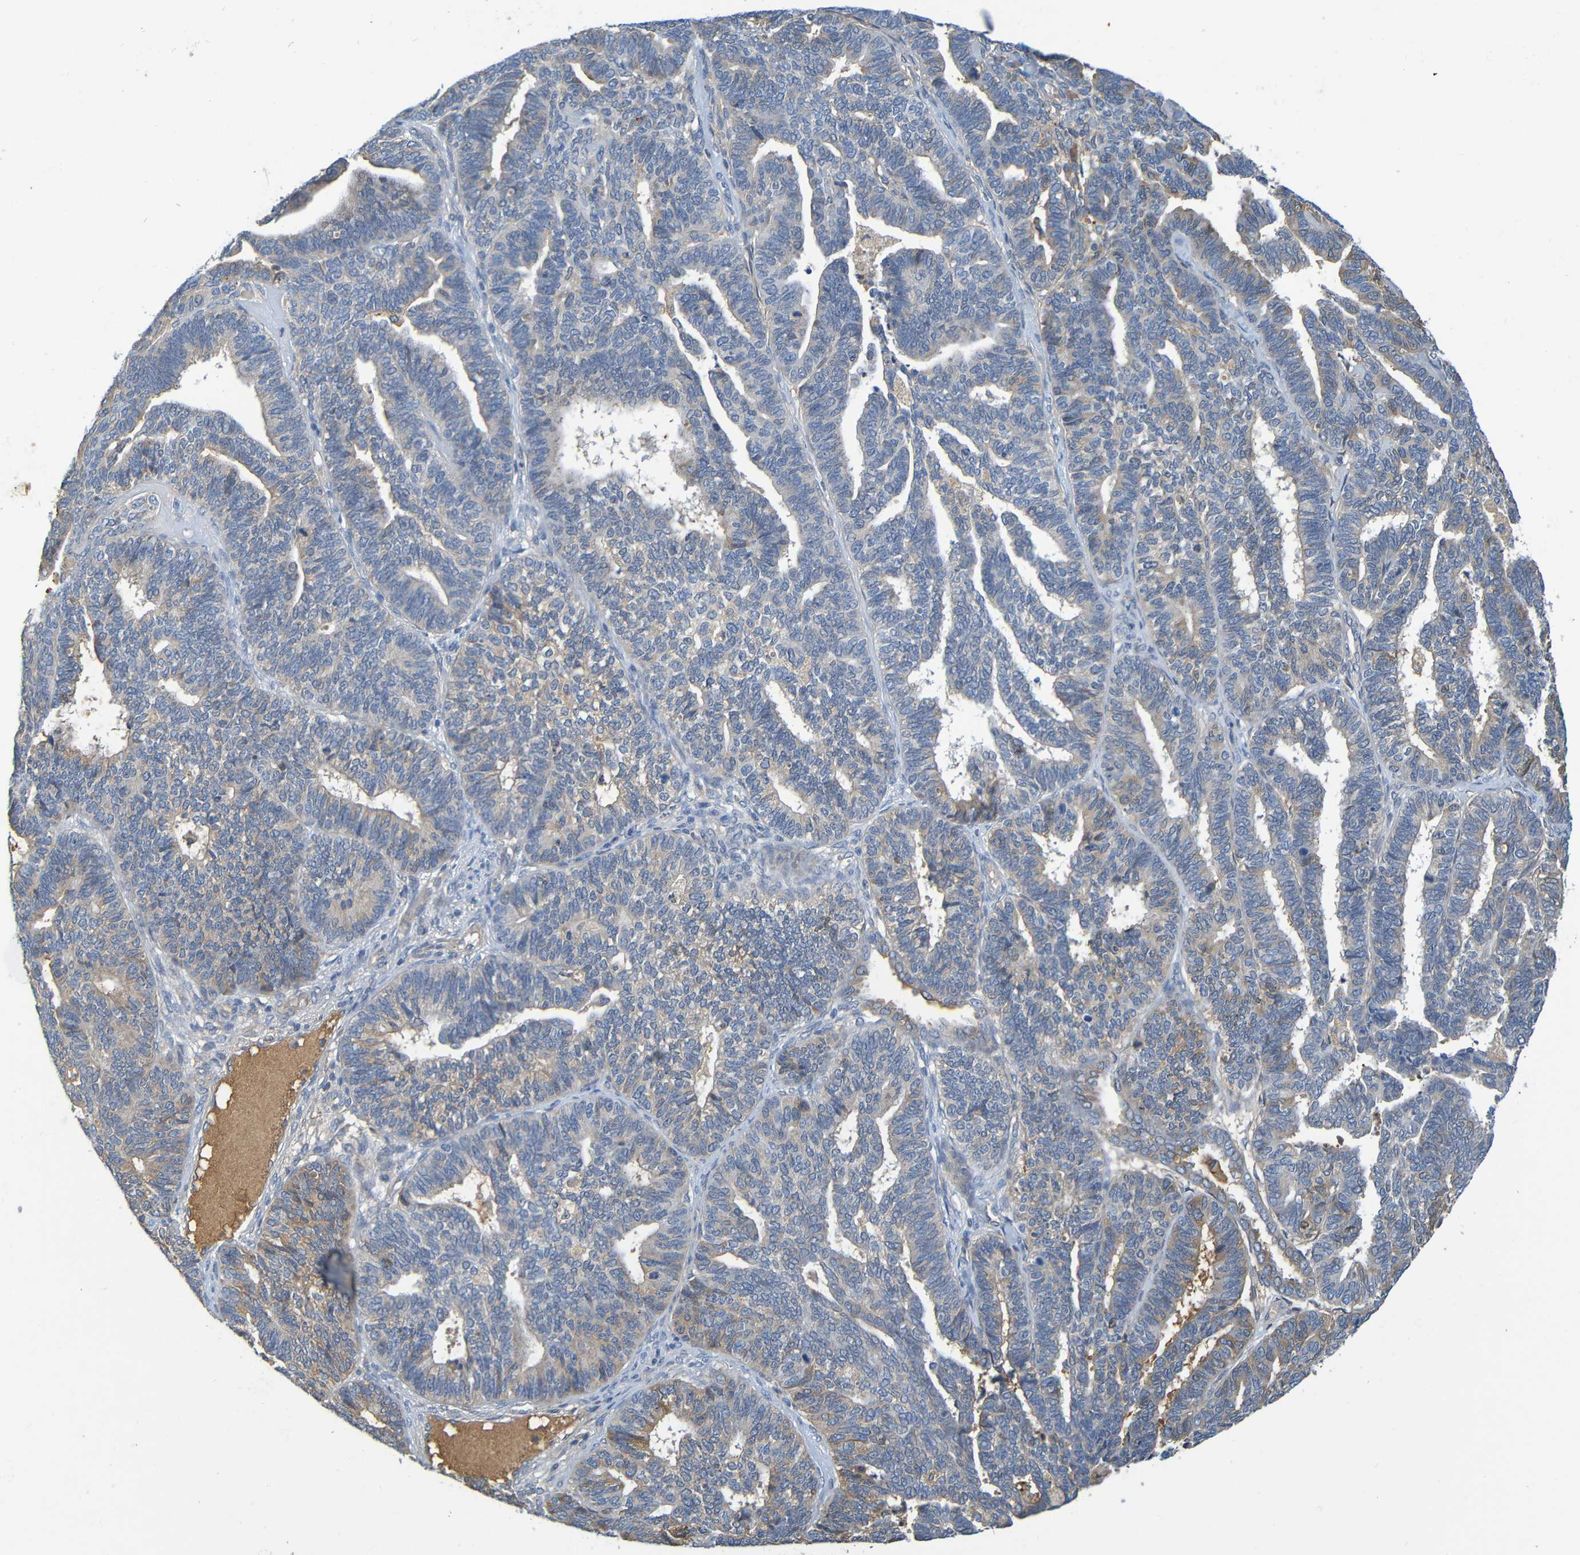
{"staining": {"intensity": "weak", "quantity": "<25%", "location": "cytoplasmic/membranous"}, "tissue": "endometrial cancer", "cell_type": "Tumor cells", "image_type": "cancer", "snomed": [{"axis": "morphology", "description": "Adenocarcinoma, NOS"}, {"axis": "topography", "description": "Endometrium"}], "caption": "Immunohistochemistry micrograph of neoplastic tissue: human adenocarcinoma (endometrial) stained with DAB (3,3'-diaminobenzidine) exhibits no significant protein staining in tumor cells.", "gene": "C1QA", "patient": {"sex": "female", "age": 70}}